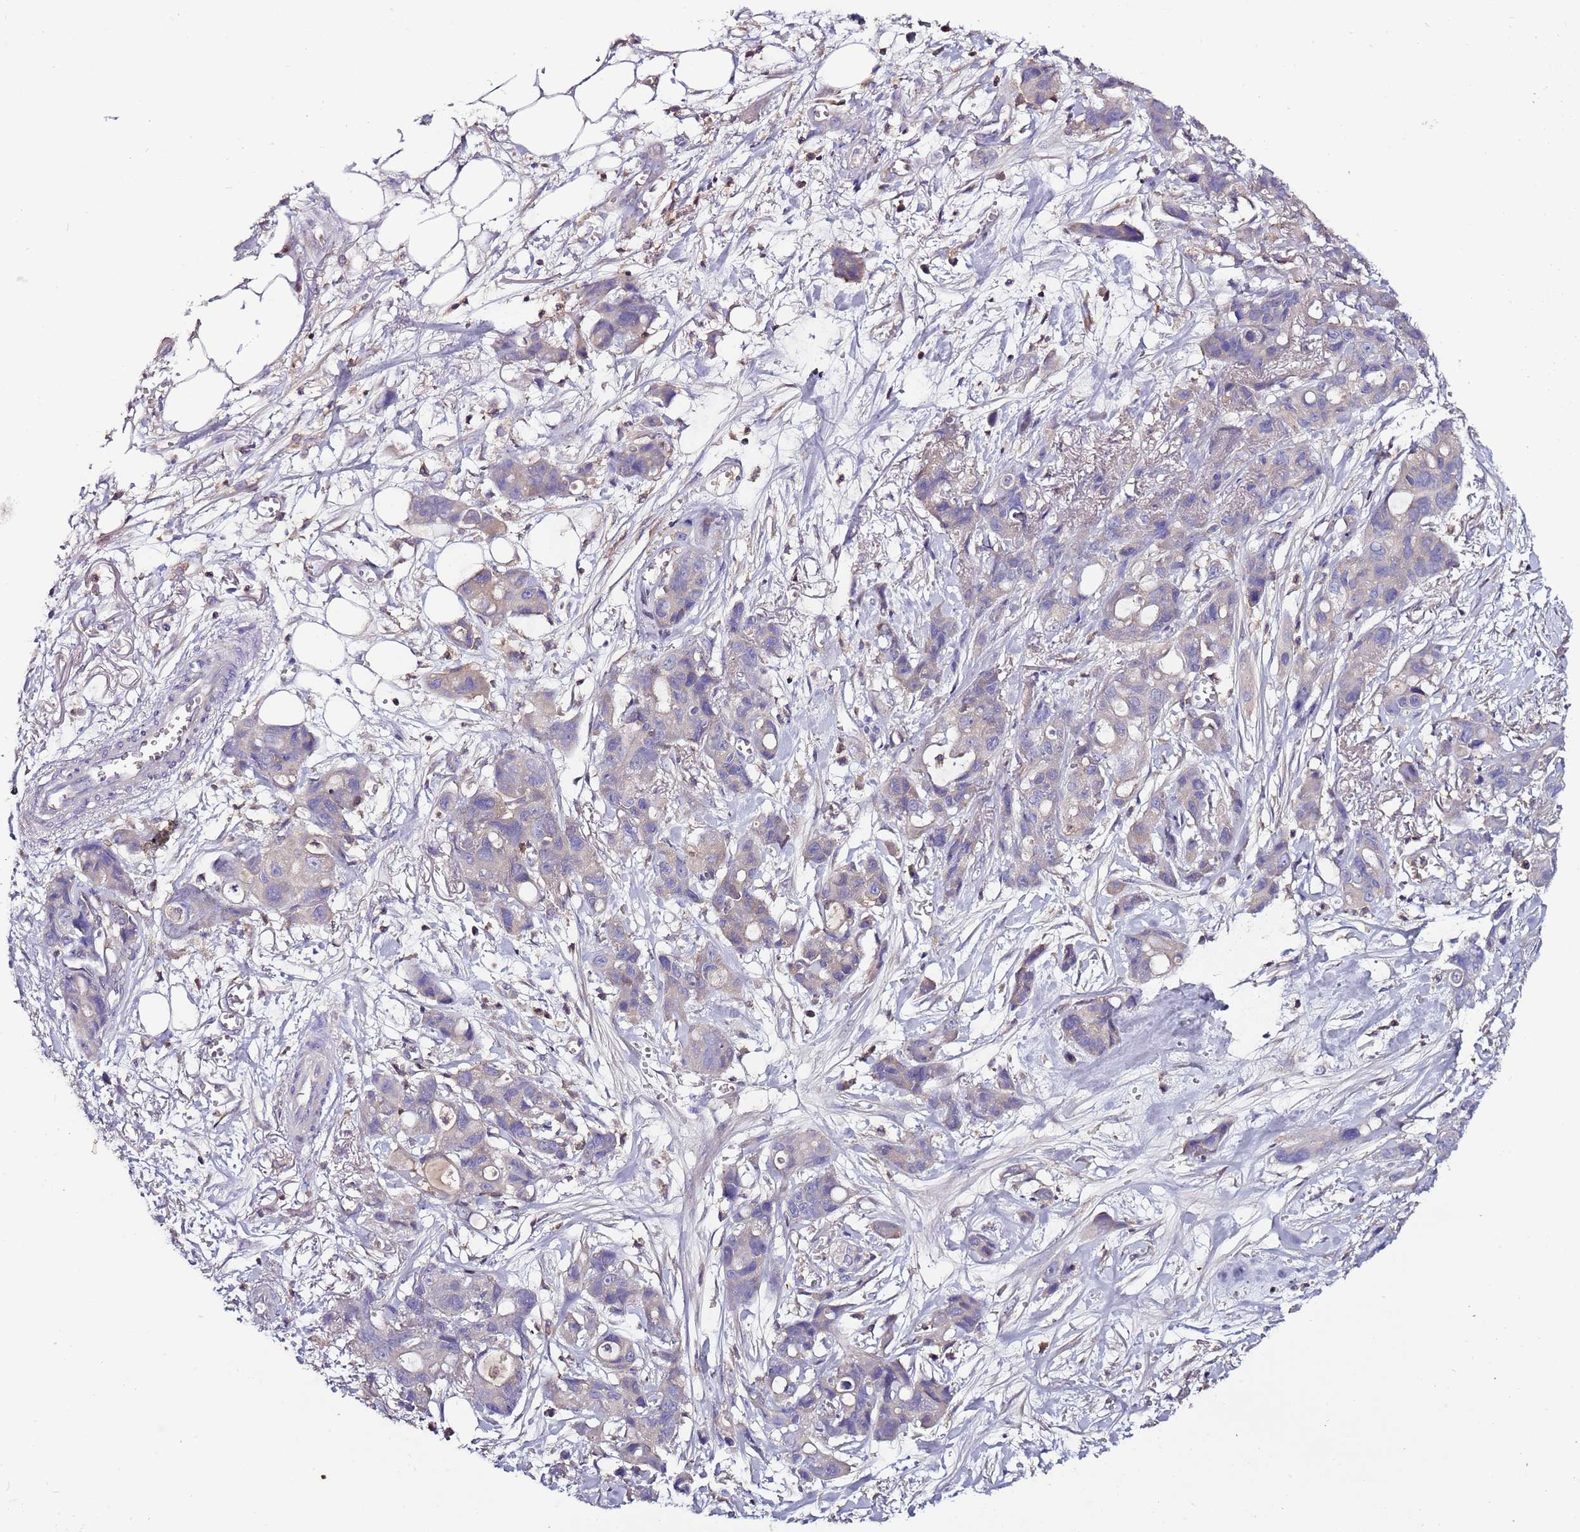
{"staining": {"intensity": "negative", "quantity": "none", "location": "none"}, "tissue": "ovarian cancer", "cell_type": "Tumor cells", "image_type": "cancer", "snomed": [{"axis": "morphology", "description": "Cystadenocarcinoma, mucinous, NOS"}, {"axis": "topography", "description": "Ovary"}], "caption": "Tumor cells show no significant expression in ovarian mucinous cystadenocarcinoma. (IHC, brightfield microscopy, high magnification).", "gene": "IGIP", "patient": {"sex": "female", "age": 70}}